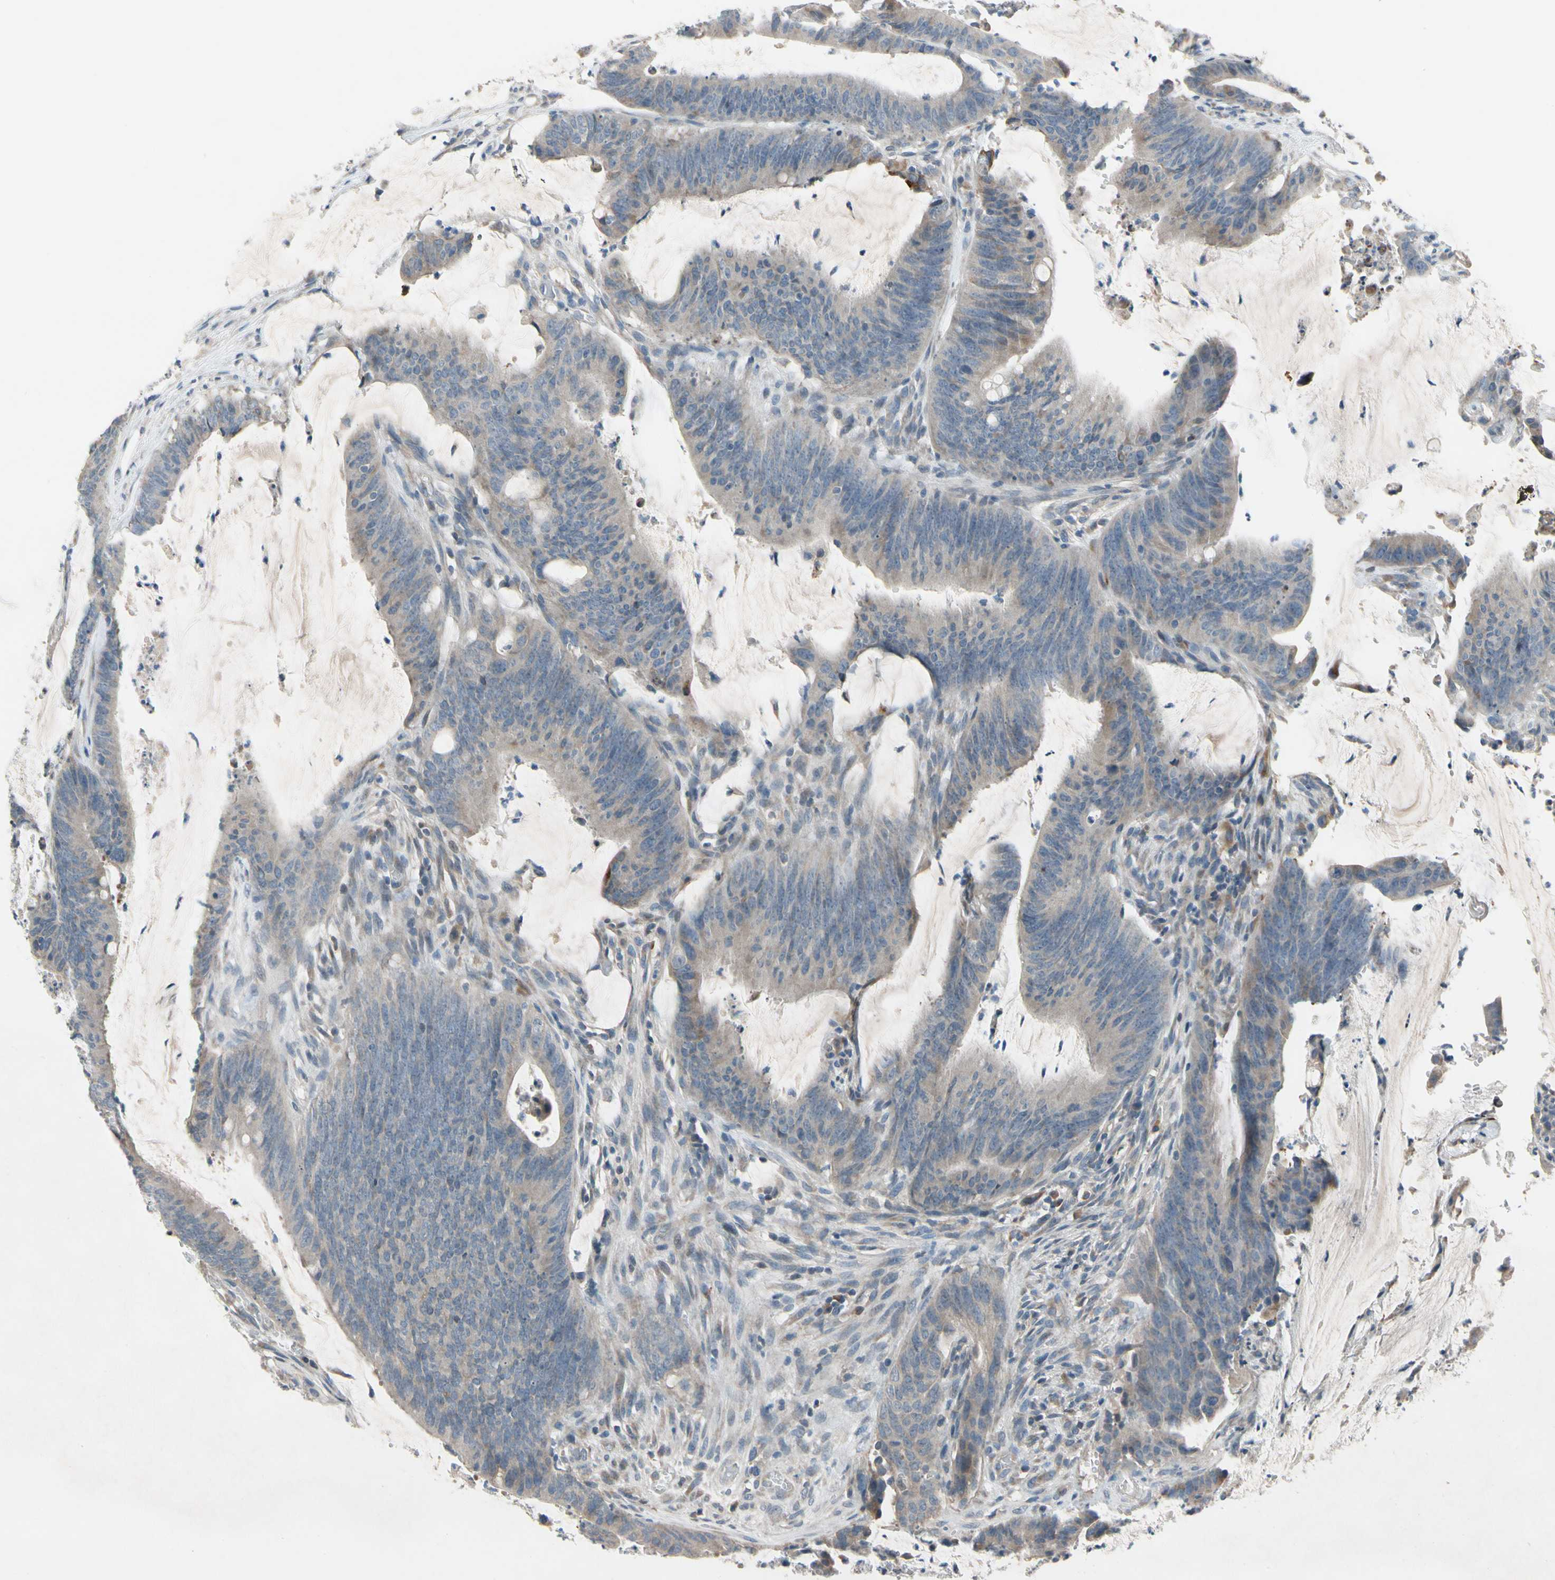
{"staining": {"intensity": "weak", "quantity": ">75%", "location": "cytoplasmic/membranous"}, "tissue": "colorectal cancer", "cell_type": "Tumor cells", "image_type": "cancer", "snomed": [{"axis": "morphology", "description": "Adenocarcinoma, NOS"}, {"axis": "topography", "description": "Rectum"}], "caption": "Immunohistochemistry (DAB (3,3'-diaminobenzidine)) staining of adenocarcinoma (colorectal) exhibits weak cytoplasmic/membranous protein expression in about >75% of tumor cells.", "gene": "PIP5K1B", "patient": {"sex": "female", "age": 66}}